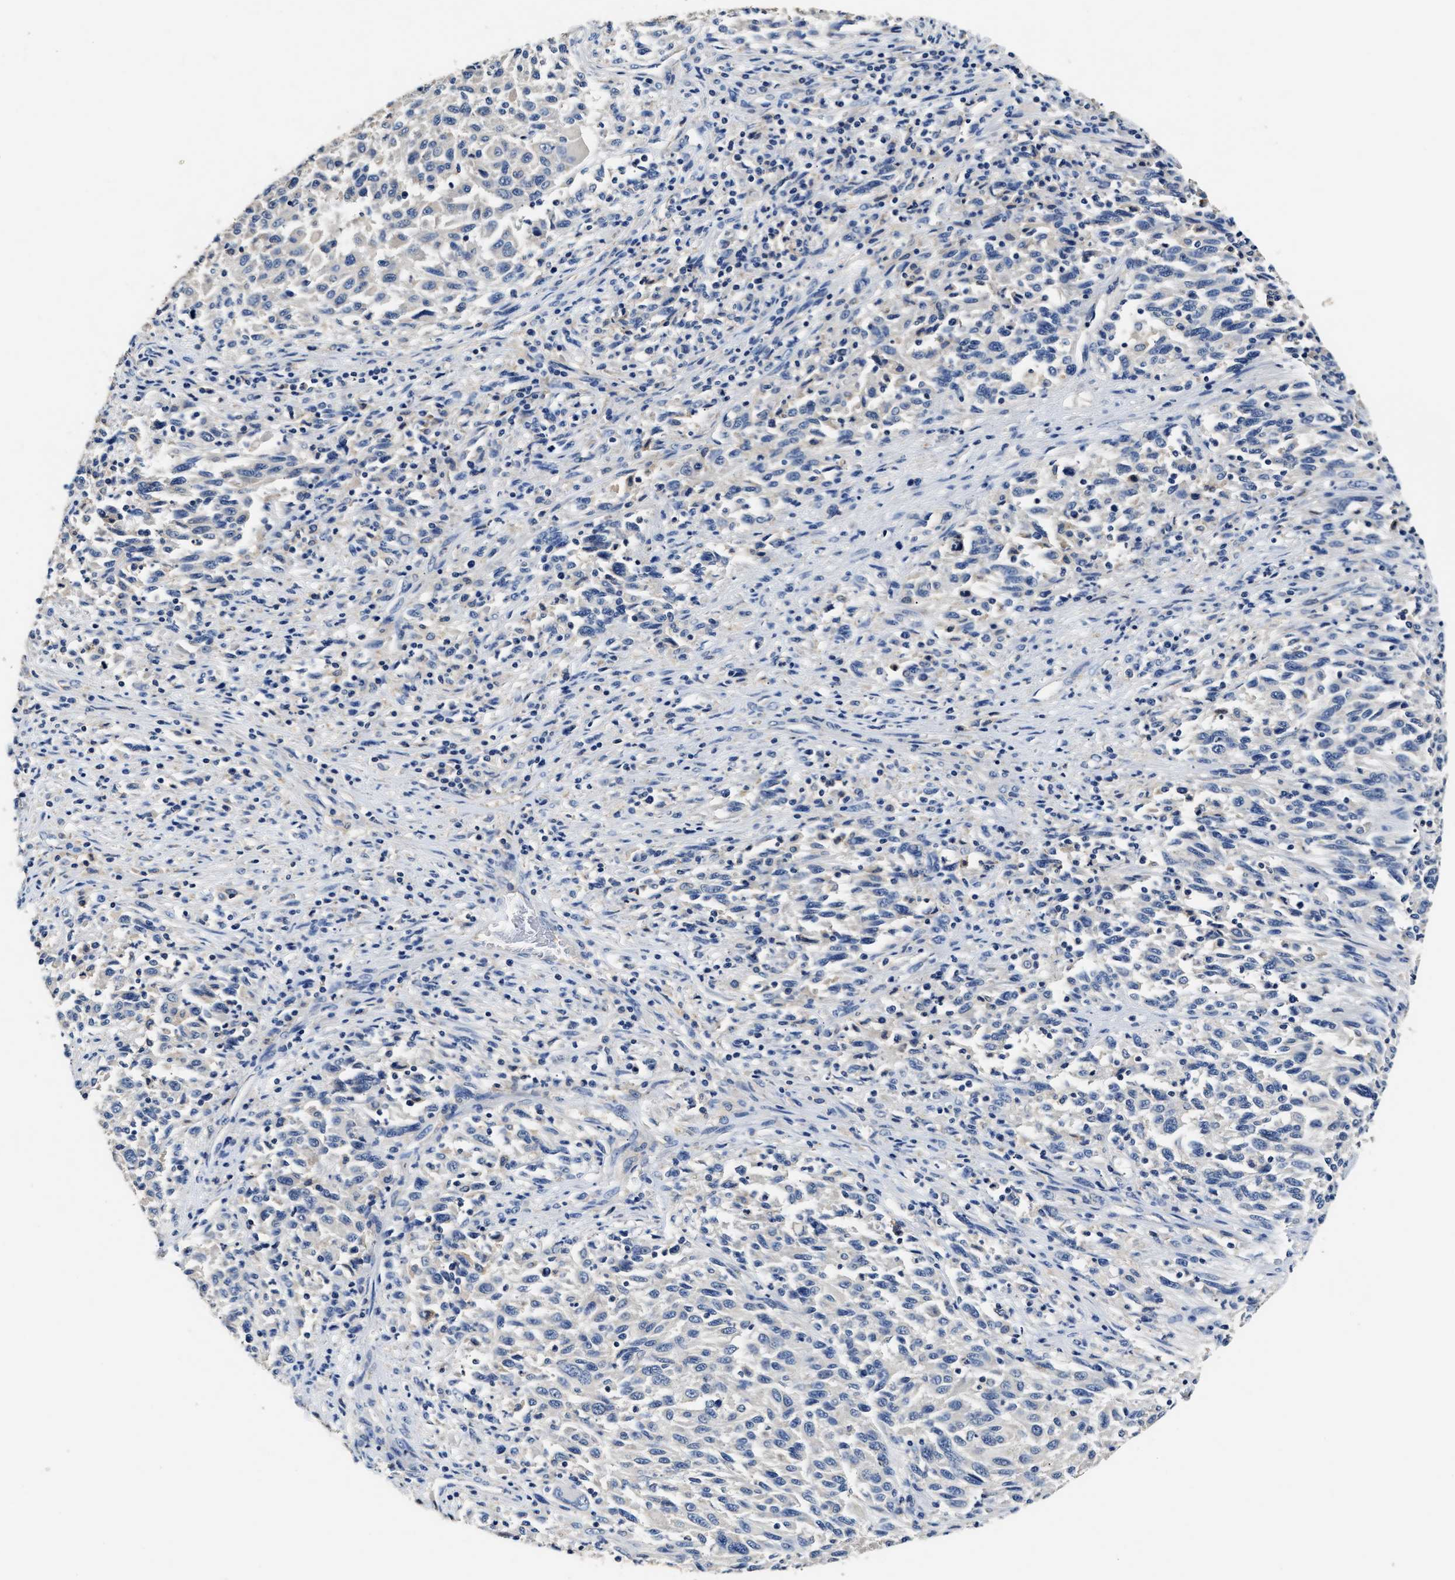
{"staining": {"intensity": "negative", "quantity": "none", "location": "none"}, "tissue": "melanoma", "cell_type": "Tumor cells", "image_type": "cancer", "snomed": [{"axis": "morphology", "description": "Malignant melanoma, Metastatic site"}, {"axis": "topography", "description": "Lymph node"}], "caption": "Malignant melanoma (metastatic site) was stained to show a protein in brown. There is no significant positivity in tumor cells.", "gene": "SLCO2B1", "patient": {"sex": "male", "age": 61}}